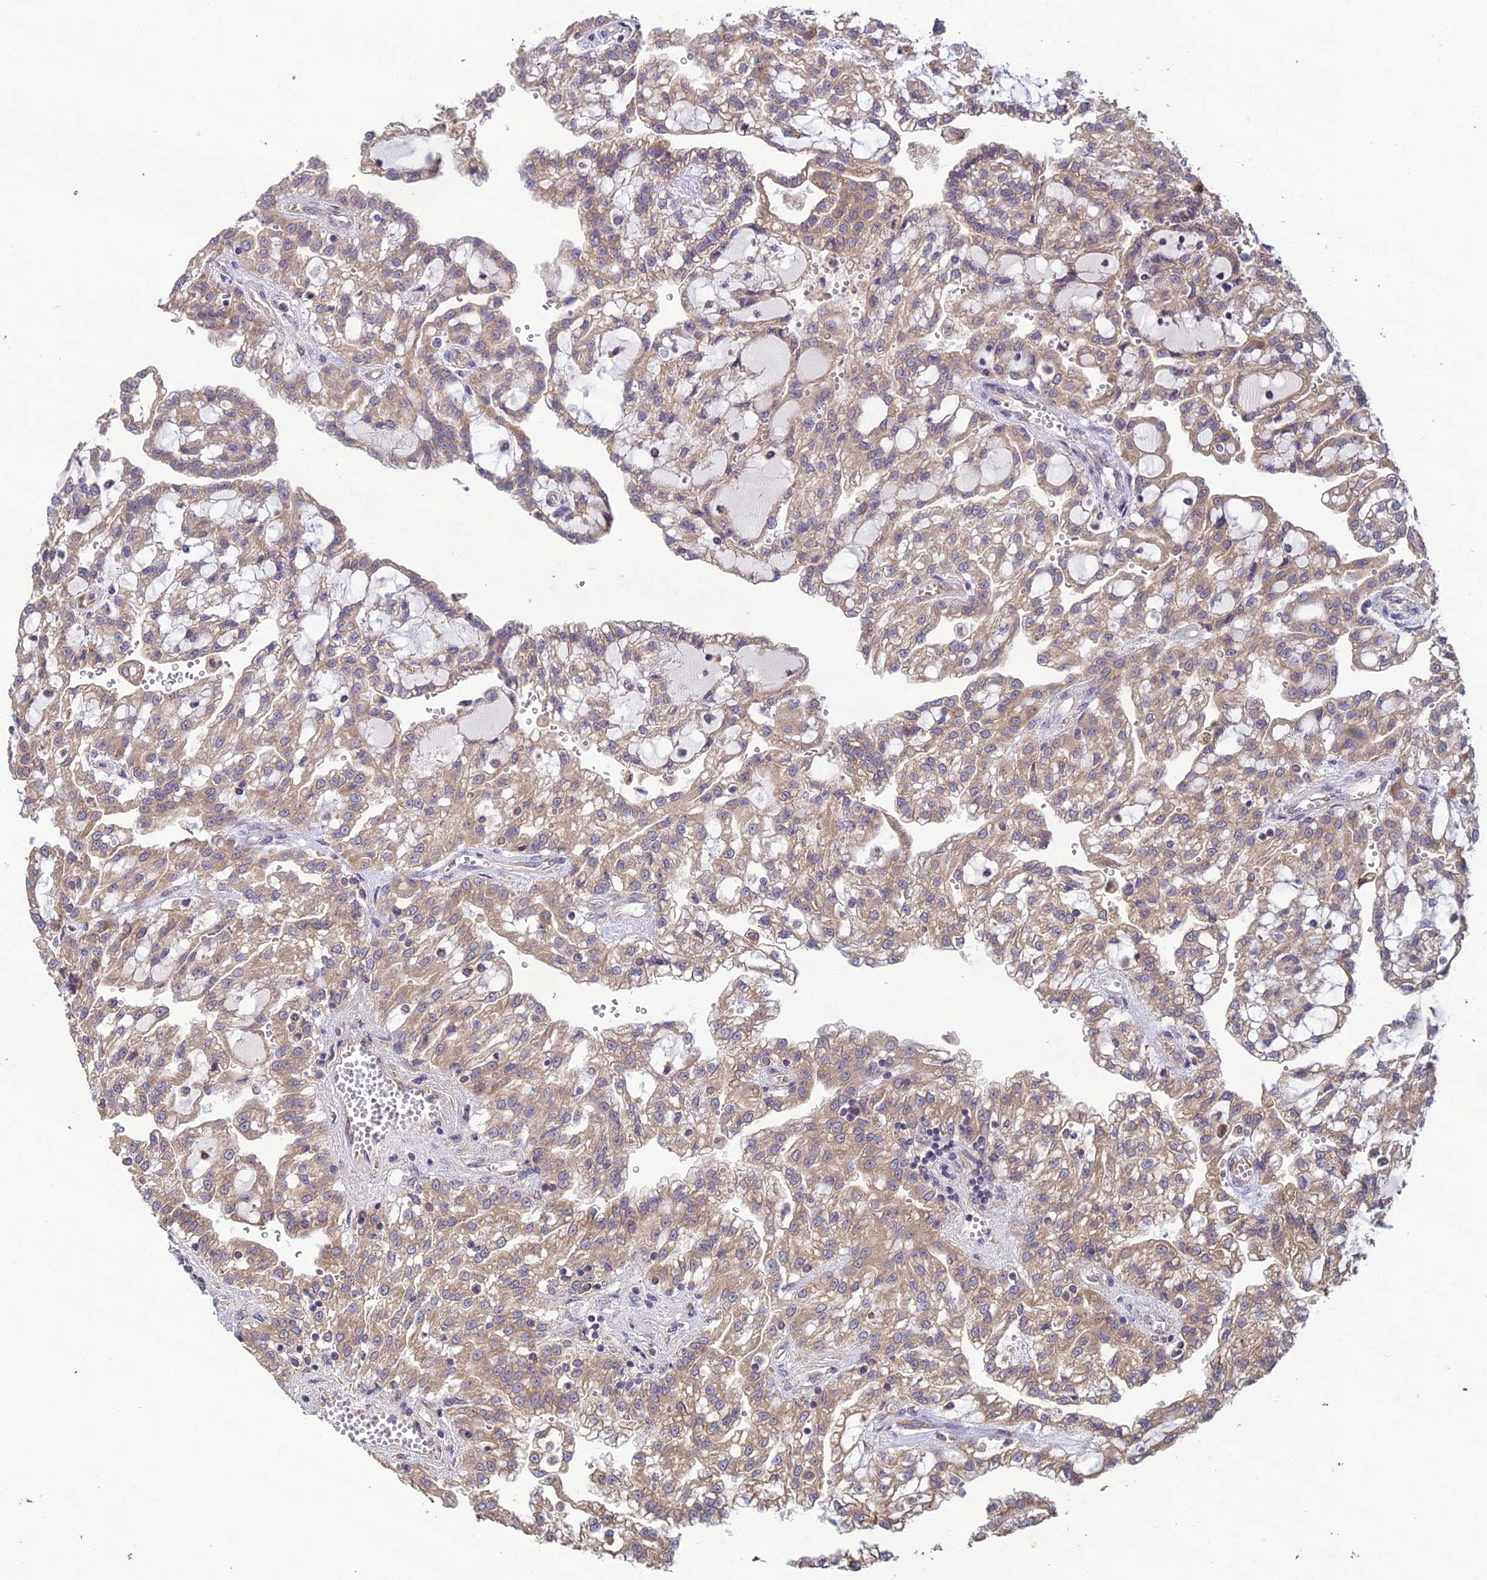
{"staining": {"intensity": "weak", "quantity": ">75%", "location": "cytoplasmic/membranous"}, "tissue": "renal cancer", "cell_type": "Tumor cells", "image_type": "cancer", "snomed": [{"axis": "morphology", "description": "Adenocarcinoma, NOS"}, {"axis": "topography", "description": "Kidney"}], "caption": "The immunohistochemical stain labels weak cytoplasmic/membranous positivity in tumor cells of renal adenocarcinoma tissue.", "gene": "MRNIP", "patient": {"sex": "male", "age": 63}}